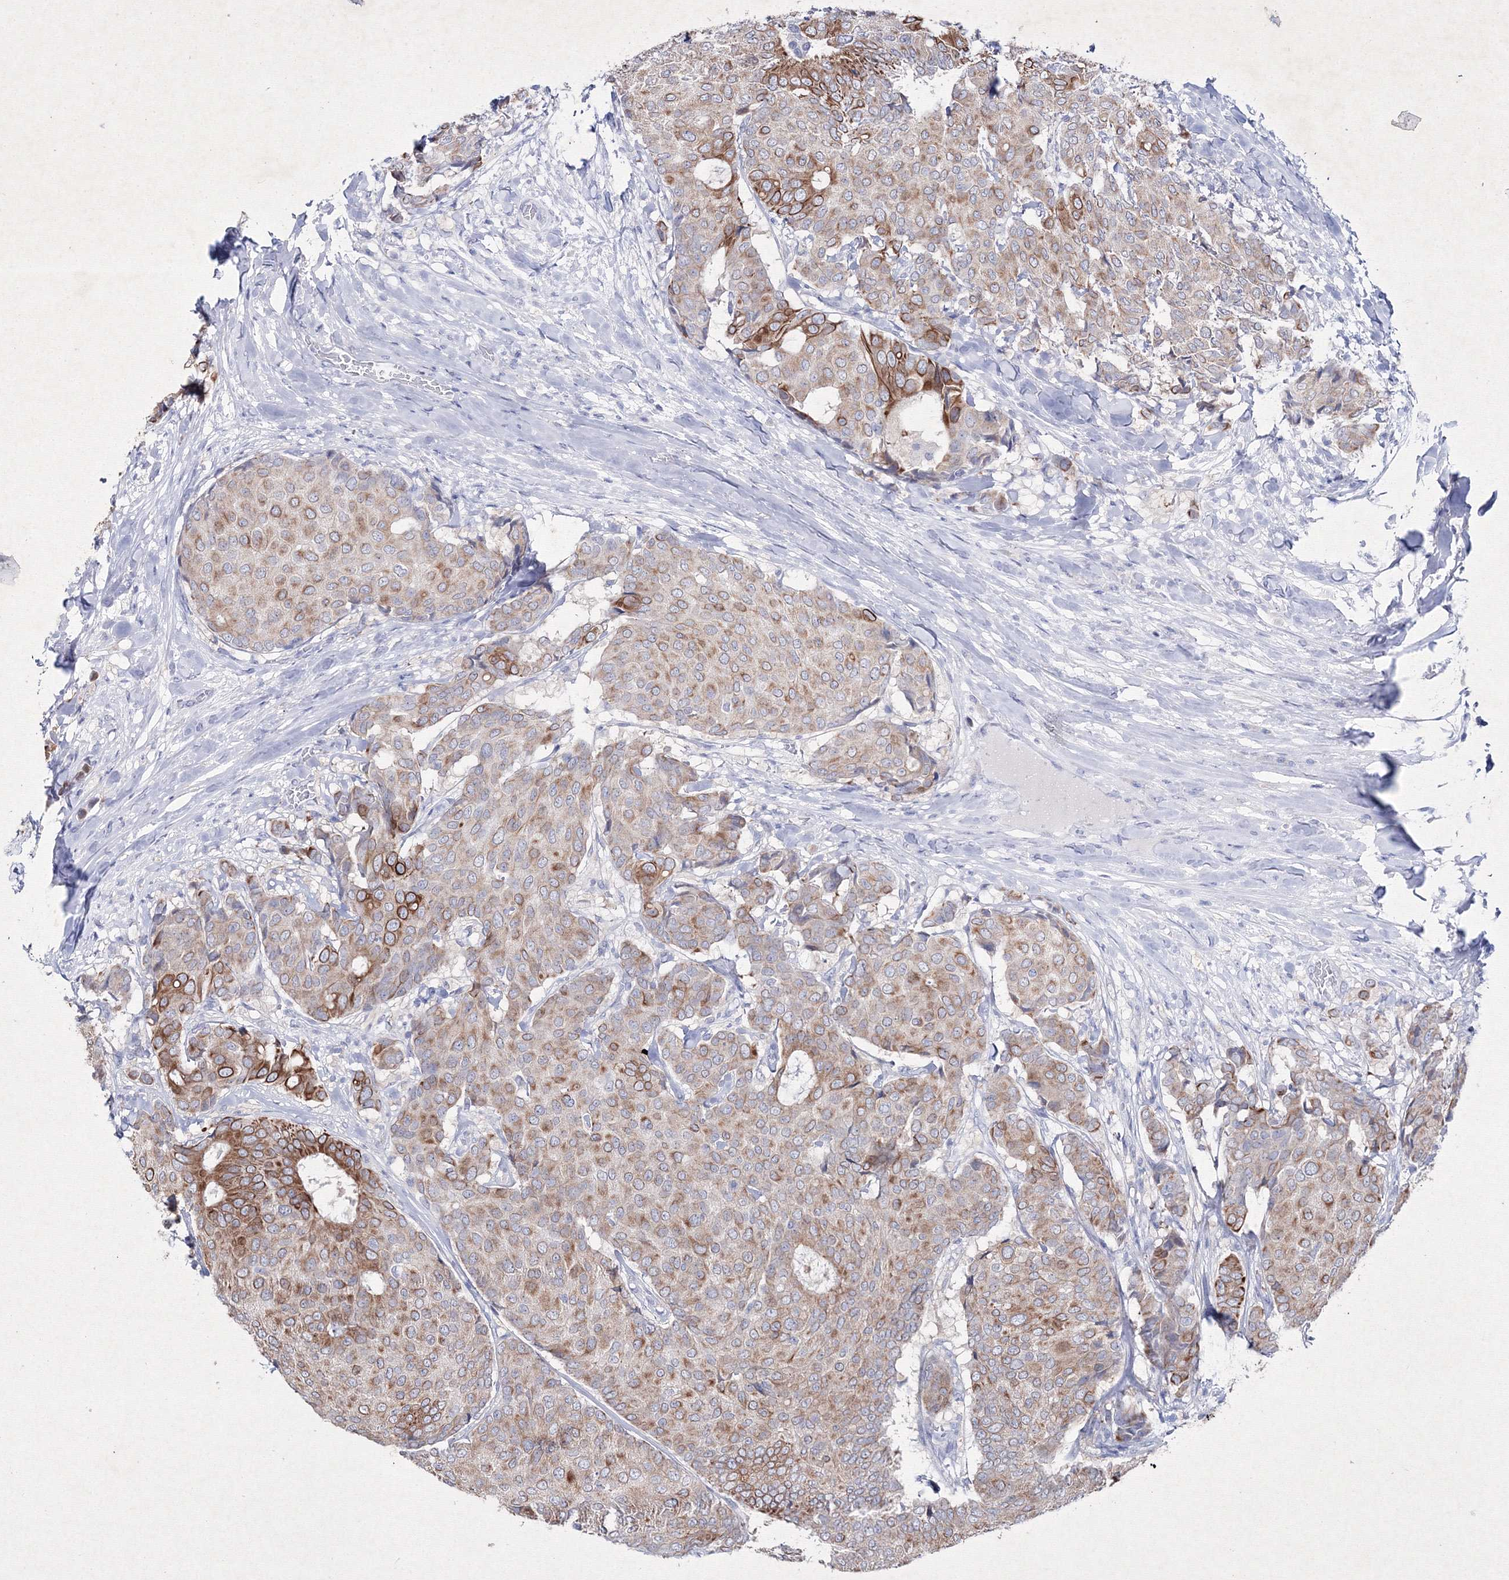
{"staining": {"intensity": "moderate", "quantity": ">75%", "location": "cytoplasmic/membranous"}, "tissue": "breast cancer", "cell_type": "Tumor cells", "image_type": "cancer", "snomed": [{"axis": "morphology", "description": "Duct carcinoma"}, {"axis": "topography", "description": "Breast"}], "caption": "Brown immunohistochemical staining in human invasive ductal carcinoma (breast) demonstrates moderate cytoplasmic/membranous expression in about >75% of tumor cells. The protein is shown in brown color, while the nuclei are stained blue.", "gene": "SMIM29", "patient": {"sex": "female", "age": 75}}